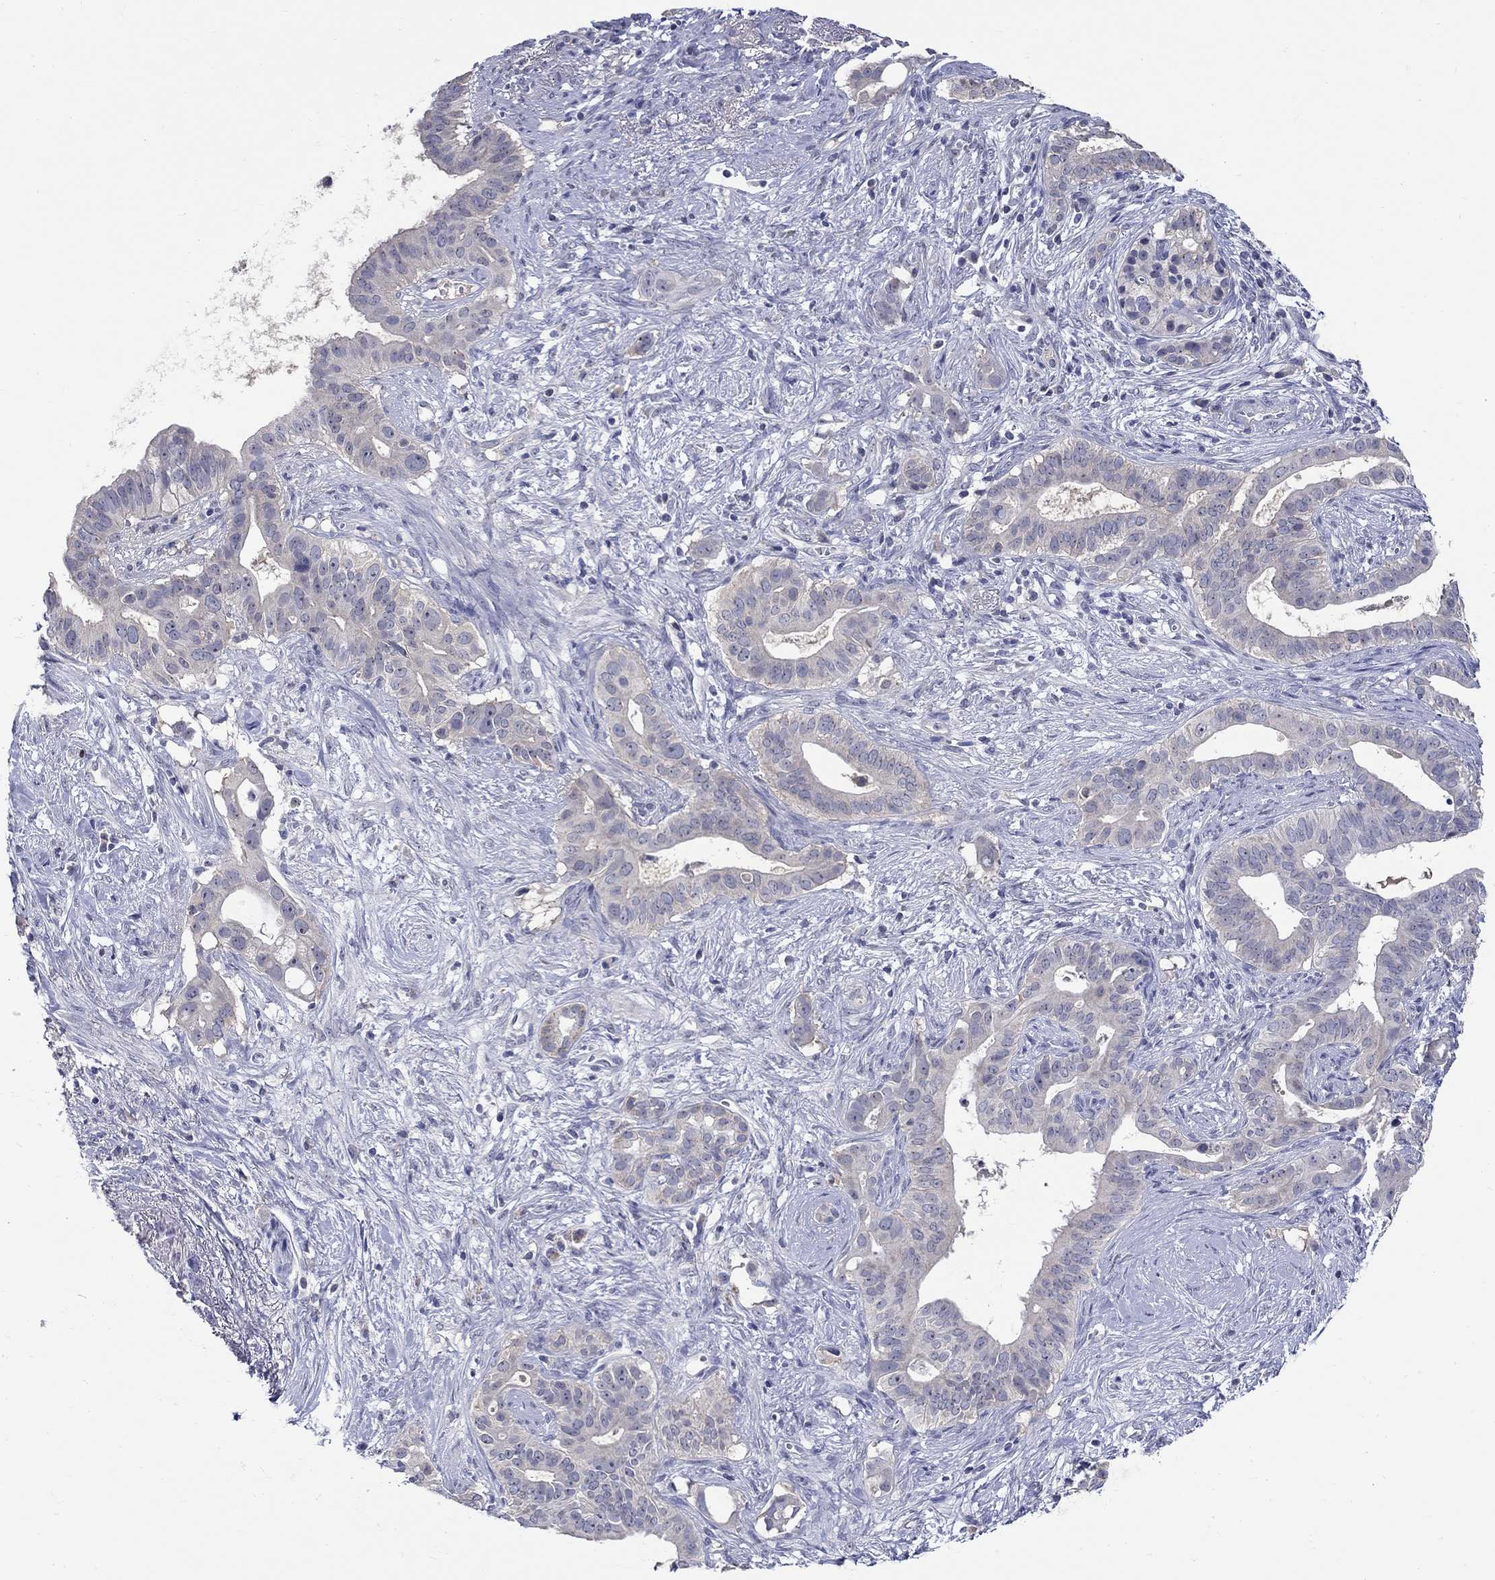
{"staining": {"intensity": "negative", "quantity": "none", "location": "none"}, "tissue": "pancreatic cancer", "cell_type": "Tumor cells", "image_type": "cancer", "snomed": [{"axis": "morphology", "description": "Adenocarcinoma, NOS"}, {"axis": "topography", "description": "Pancreas"}], "caption": "This is an immunohistochemistry (IHC) photomicrograph of human pancreatic adenocarcinoma. There is no expression in tumor cells.", "gene": "SLC30A3", "patient": {"sex": "male", "age": 61}}